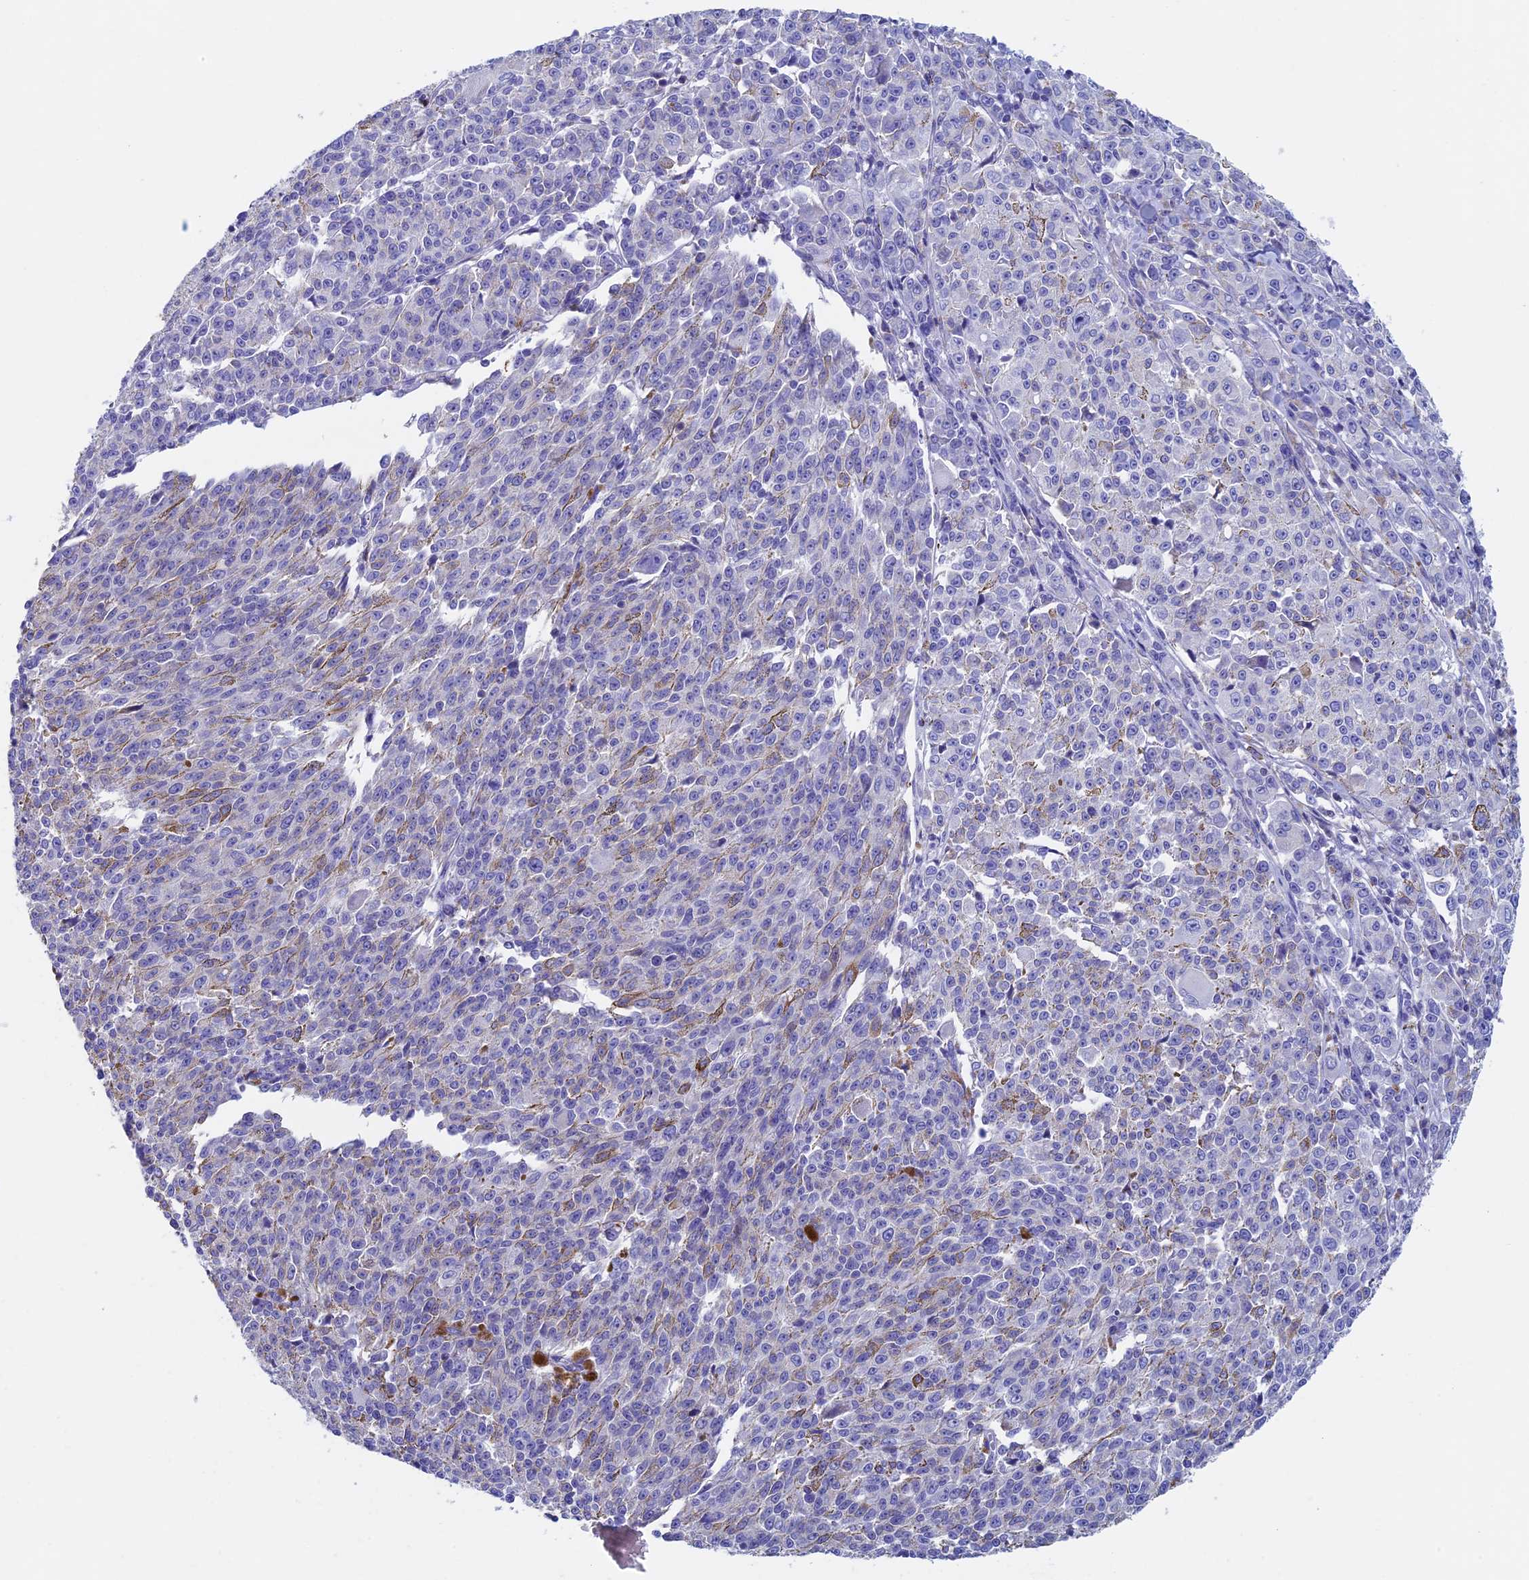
{"staining": {"intensity": "negative", "quantity": "none", "location": "none"}, "tissue": "melanoma", "cell_type": "Tumor cells", "image_type": "cancer", "snomed": [{"axis": "morphology", "description": "Malignant melanoma, NOS"}, {"axis": "topography", "description": "Skin"}], "caption": "The micrograph exhibits no significant staining in tumor cells of malignant melanoma.", "gene": "SEPTIN1", "patient": {"sex": "female", "age": 52}}